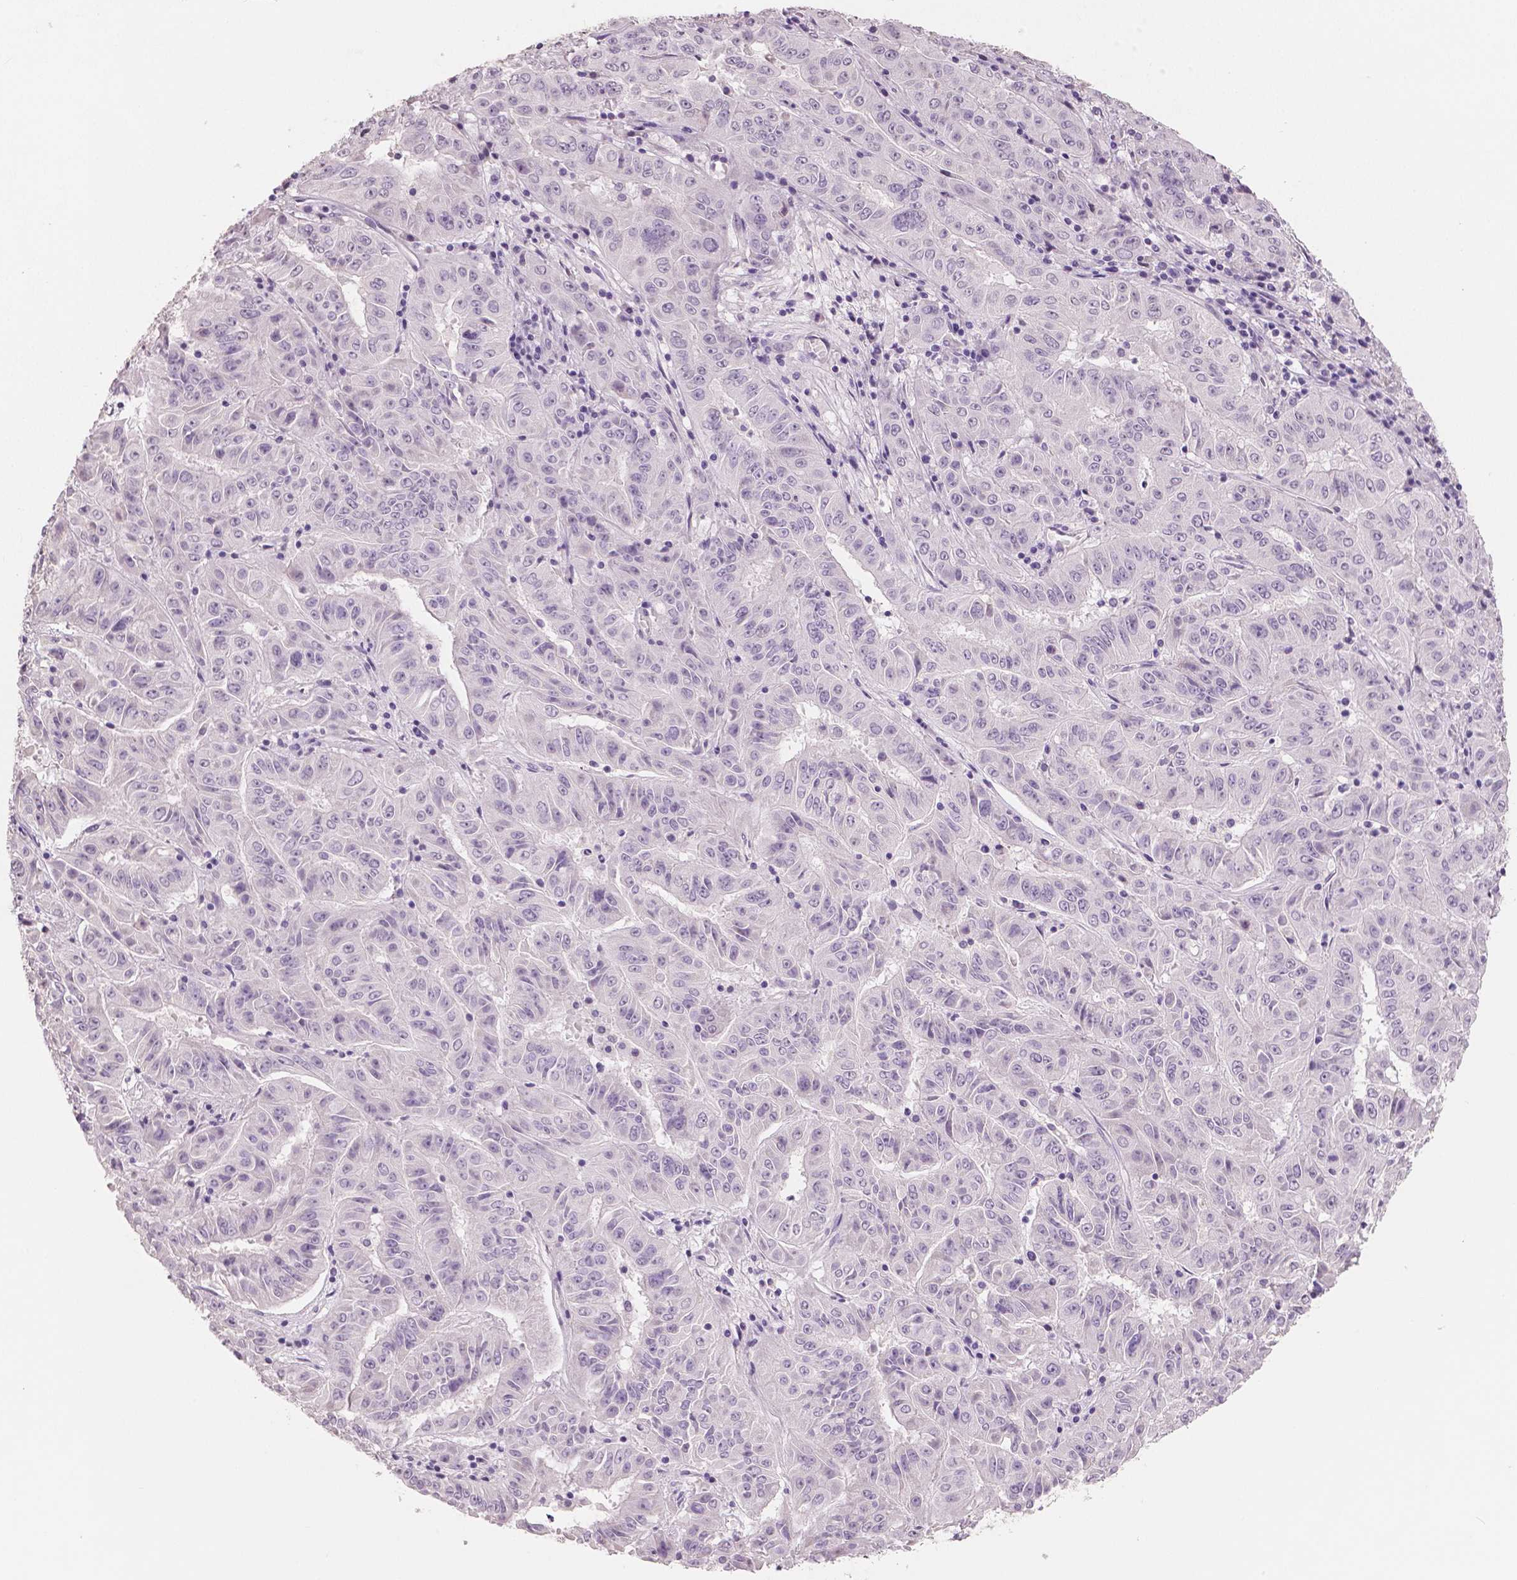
{"staining": {"intensity": "negative", "quantity": "none", "location": "none"}, "tissue": "pancreatic cancer", "cell_type": "Tumor cells", "image_type": "cancer", "snomed": [{"axis": "morphology", "description": "Adenocarcinoma, NOS"}, {"axis": "topography", "description": "Pancreas"}], "caption": "There is no significant staining in tumor cells of adenocarcinoma (pancreatic).", "gene": "NECAB1", "patient": {"sex": "male", "age": 63}}